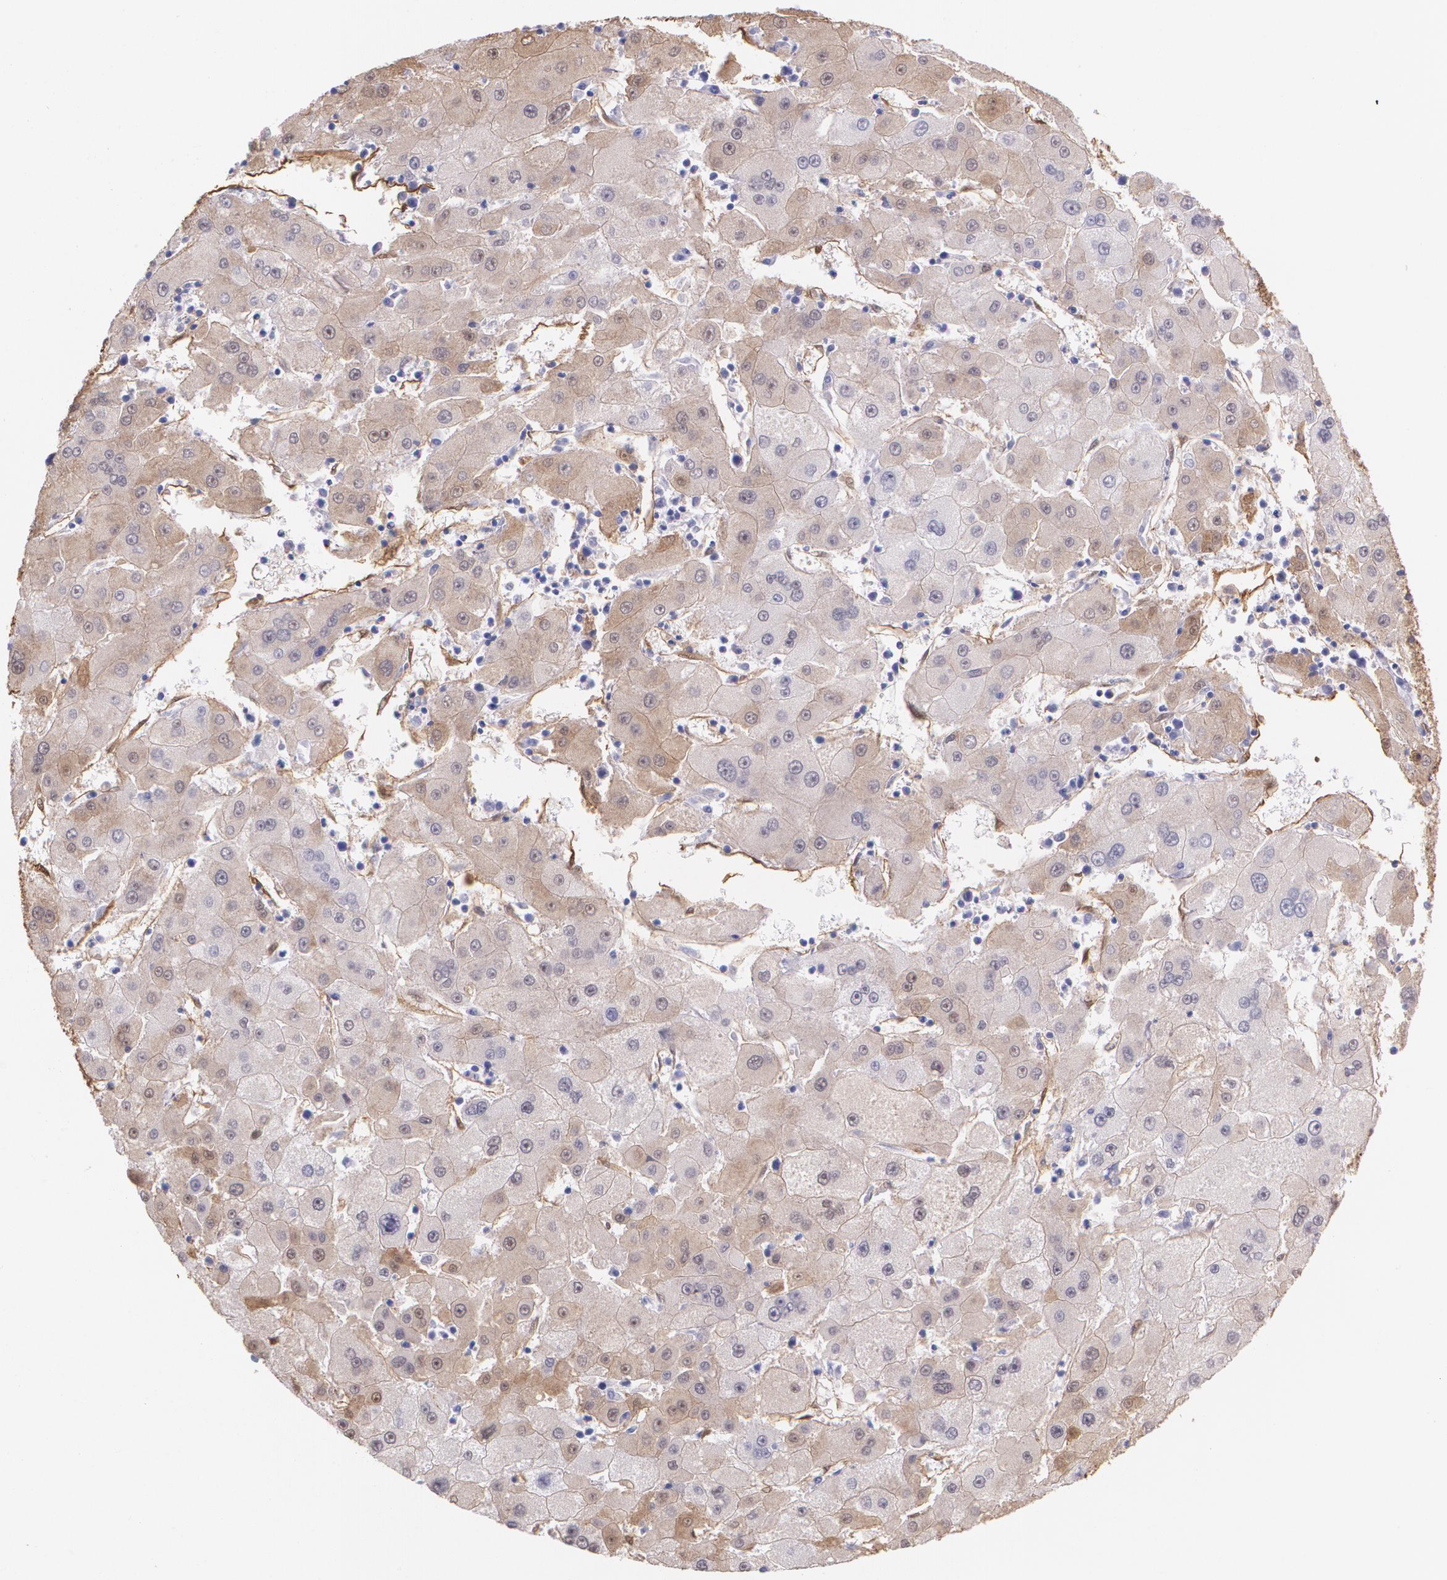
{"staining": {"intensity": "weak", "quantity": "<25%", "location": "cytoplasmic/membranous"}, "tissue": "liver cancer", "cell_type": "Tumor cells", "image_type": "cancer", "snomed": [{"axis": "morphology", "description": "Carcinoma, Hepatocellular, NOS"}, {"axis": "topography", "description": "Liver"}], "caption": "DAB (3,3'-diaminobenzidine) immunohistochemical staining of liver cancer (hepatocellular carcinoma) displays no significant staining in tumor cells.", "gene": "MMP2", "patient": {"sex": "male", "age": 72}}